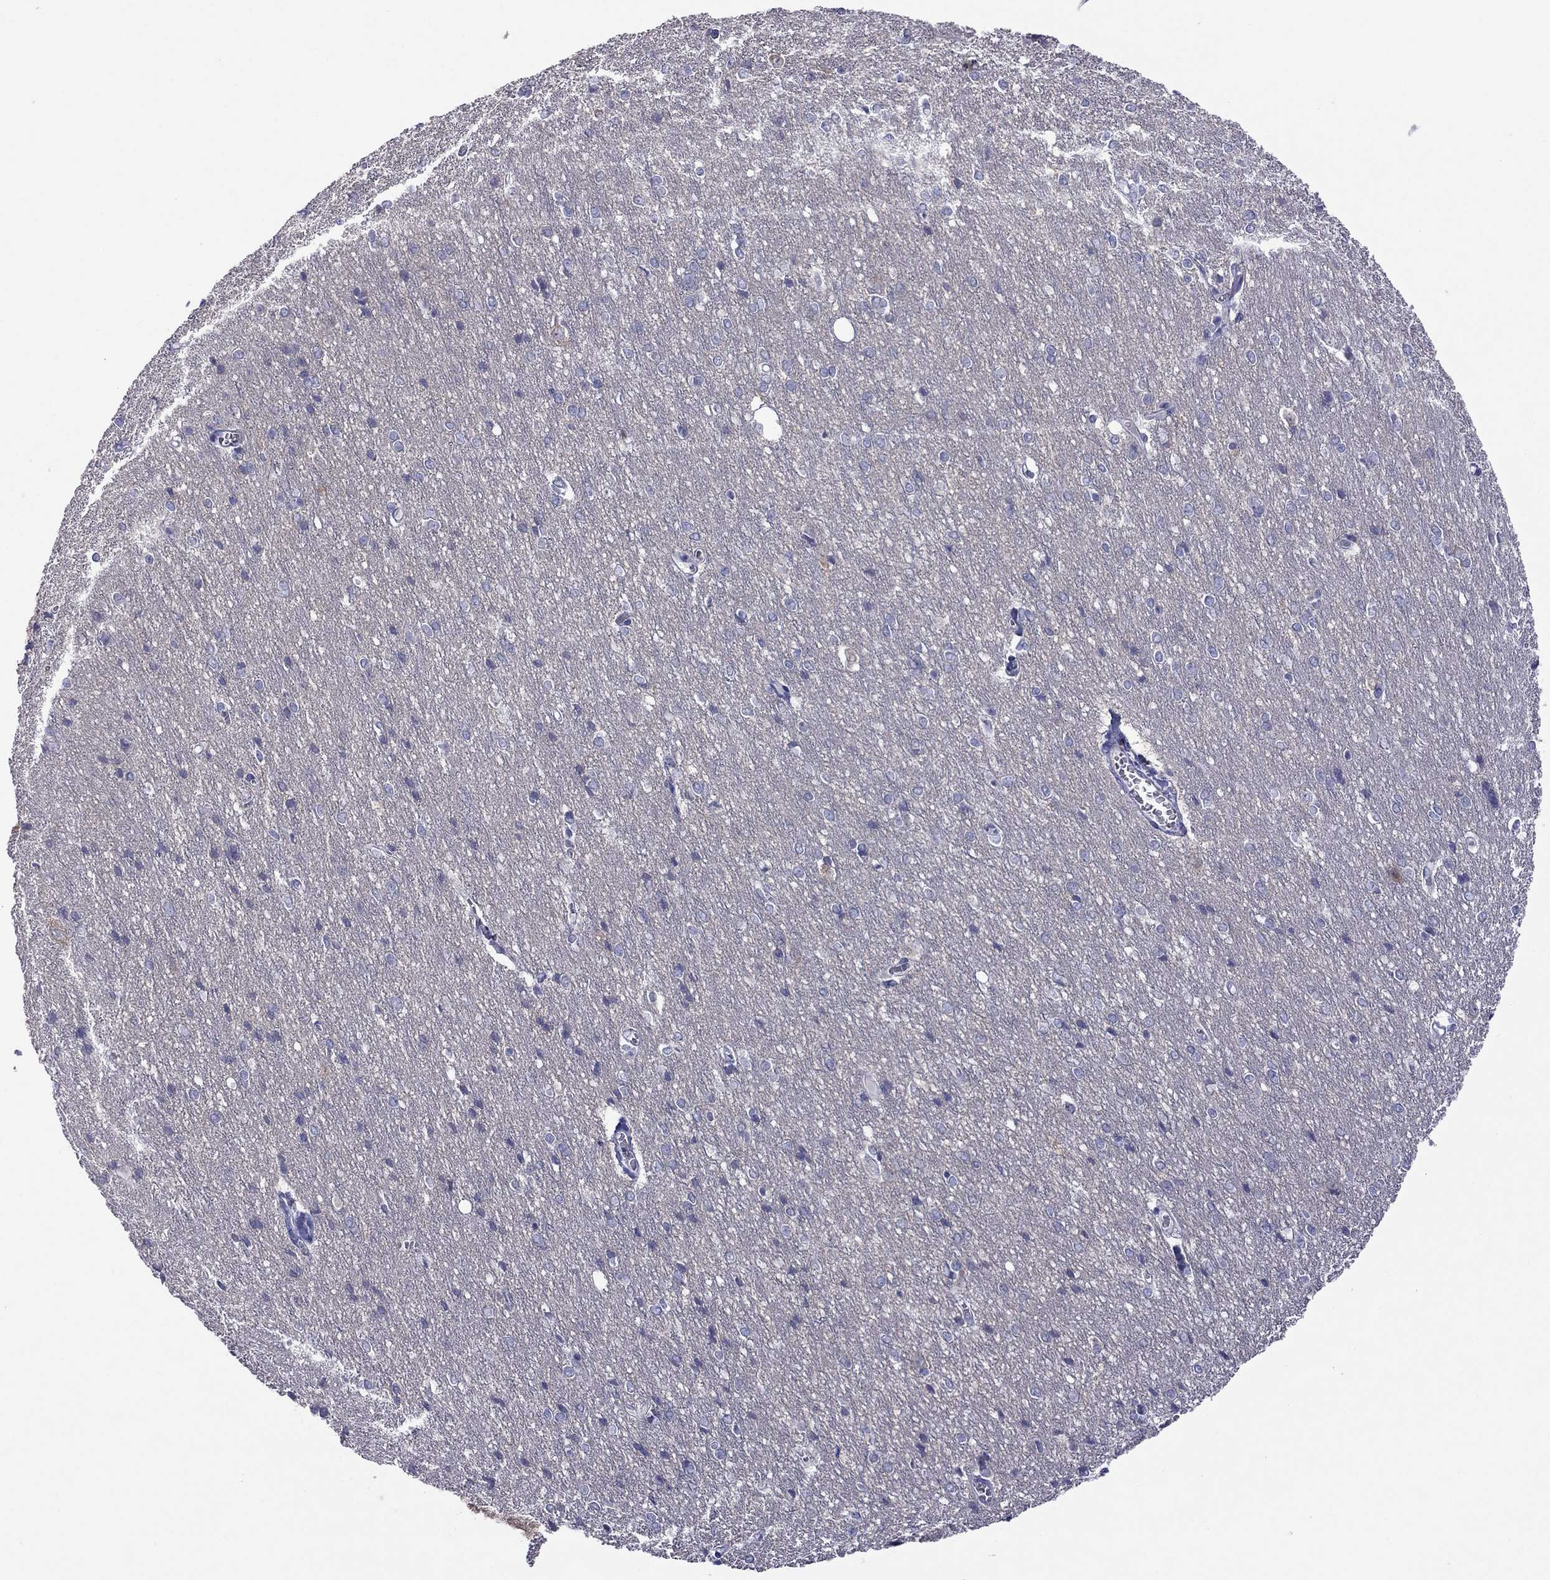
{"staining": {"intensity": "negative", "quantity": "none", "location": "none"}, "tissue": "cerebral cortex", "cell_type": "Endothelial cells", "image_type": "normal", "snomed": [{"axis": "morphology", "description": "Normal tissue, NOS"}, {"axis": "topography", "description": "Cerebral cortex"}], "caption": "A high-resolution histopathology image shows immunohistochemistry staining of normal cerebral cortex, which shows no significant positivity in endothelial cells.", "gene": "ERC2", "patient": {"sex": "male", "age": 37}}